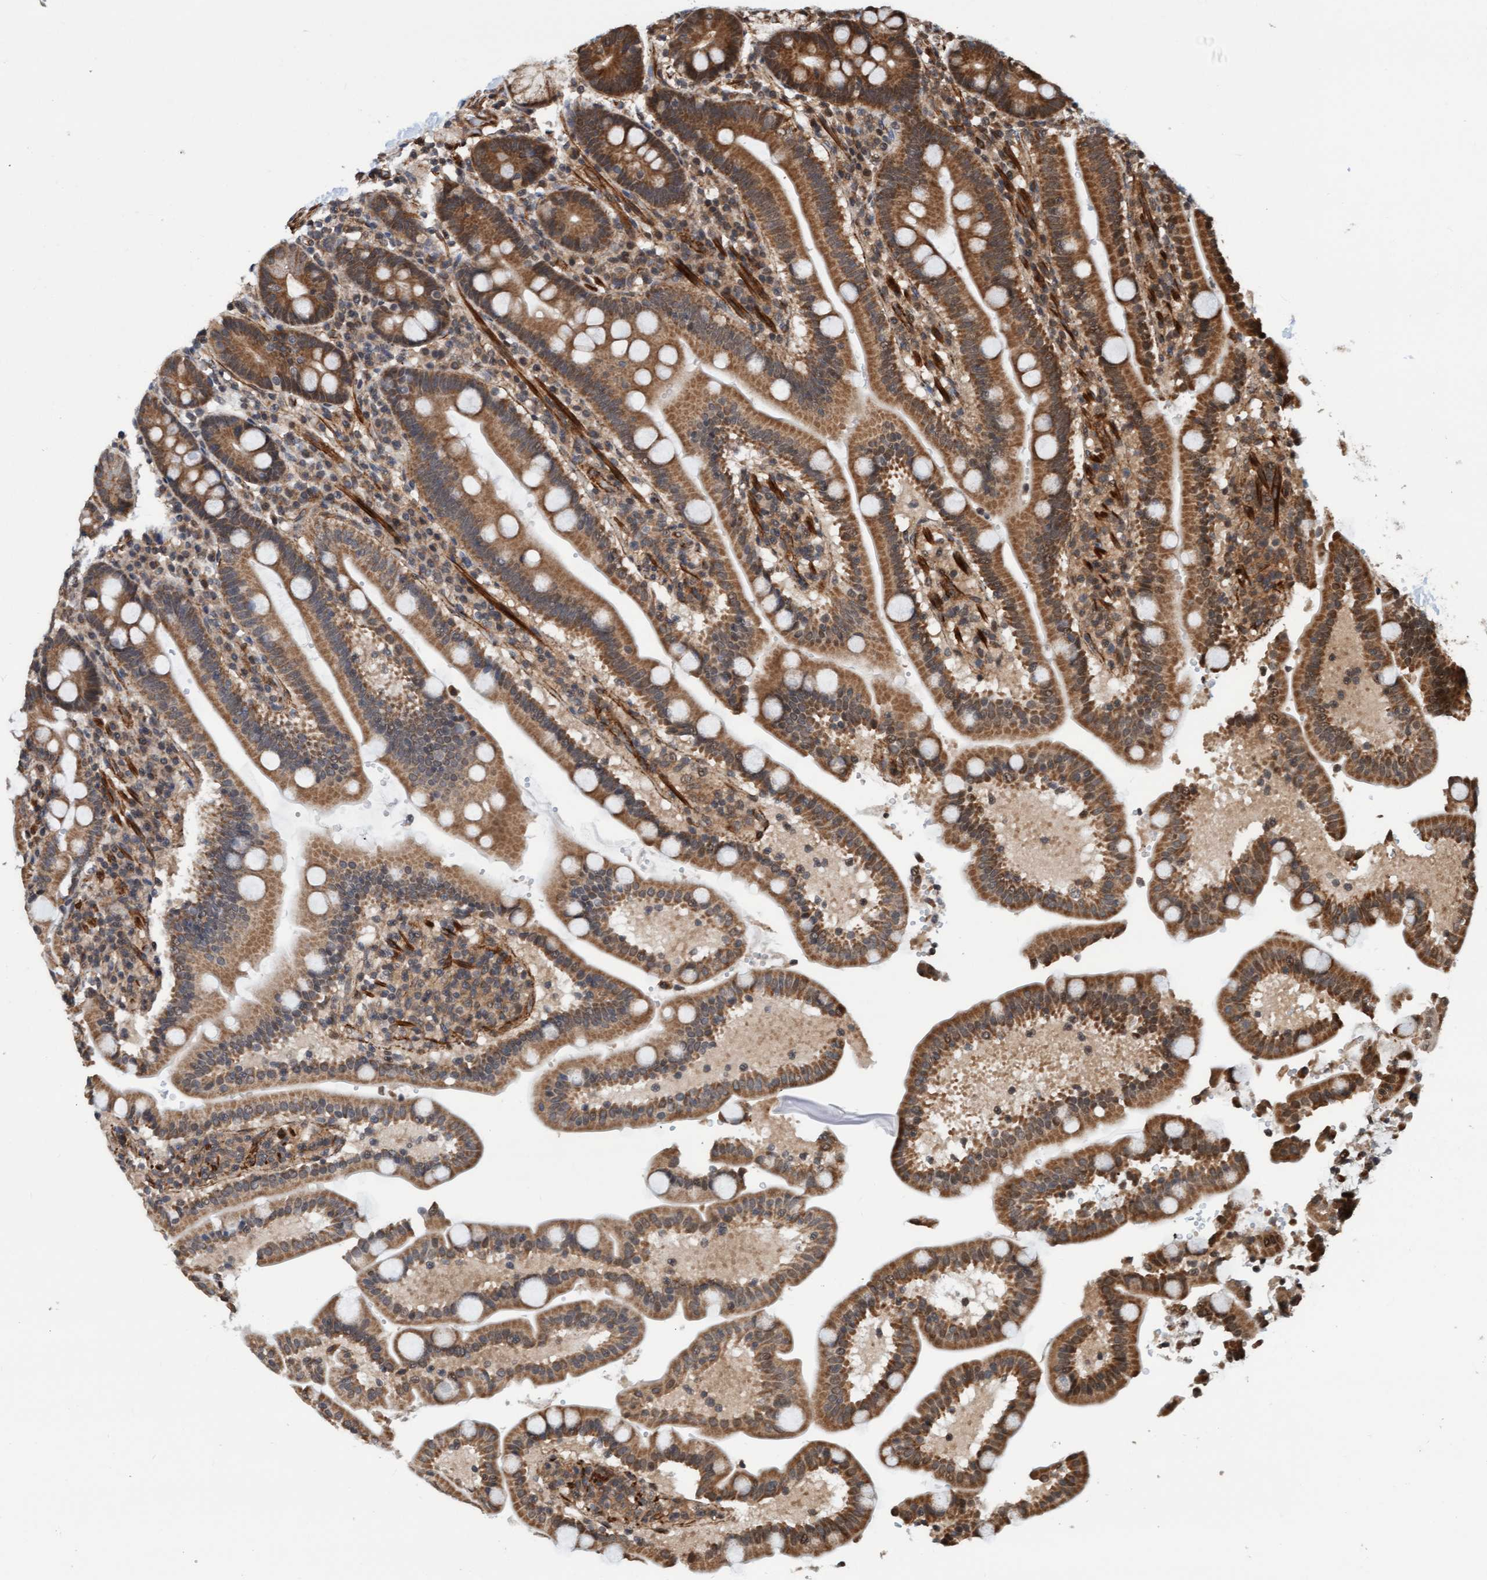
{"staining": {"intensity": "moderate", "quantity": ">75%", "location": "cytoplasmic/membranous"}, "tissue": "duodenum", "cell_type": "Glandular cells", "image_type": "normal", "snomed": [{"axis": "morphology", "description": "Normal tissue, NOS"}, {"axis": "topography", "description": "Small intestine, NOS"}], "caption": "Glandular cells exhibit moderate cytoplasmic/membranous expression in about >75% of cells in unremarkable duodenum.", "gene": "STXBP4", "patient": {"sex": "female", "age": 71}}